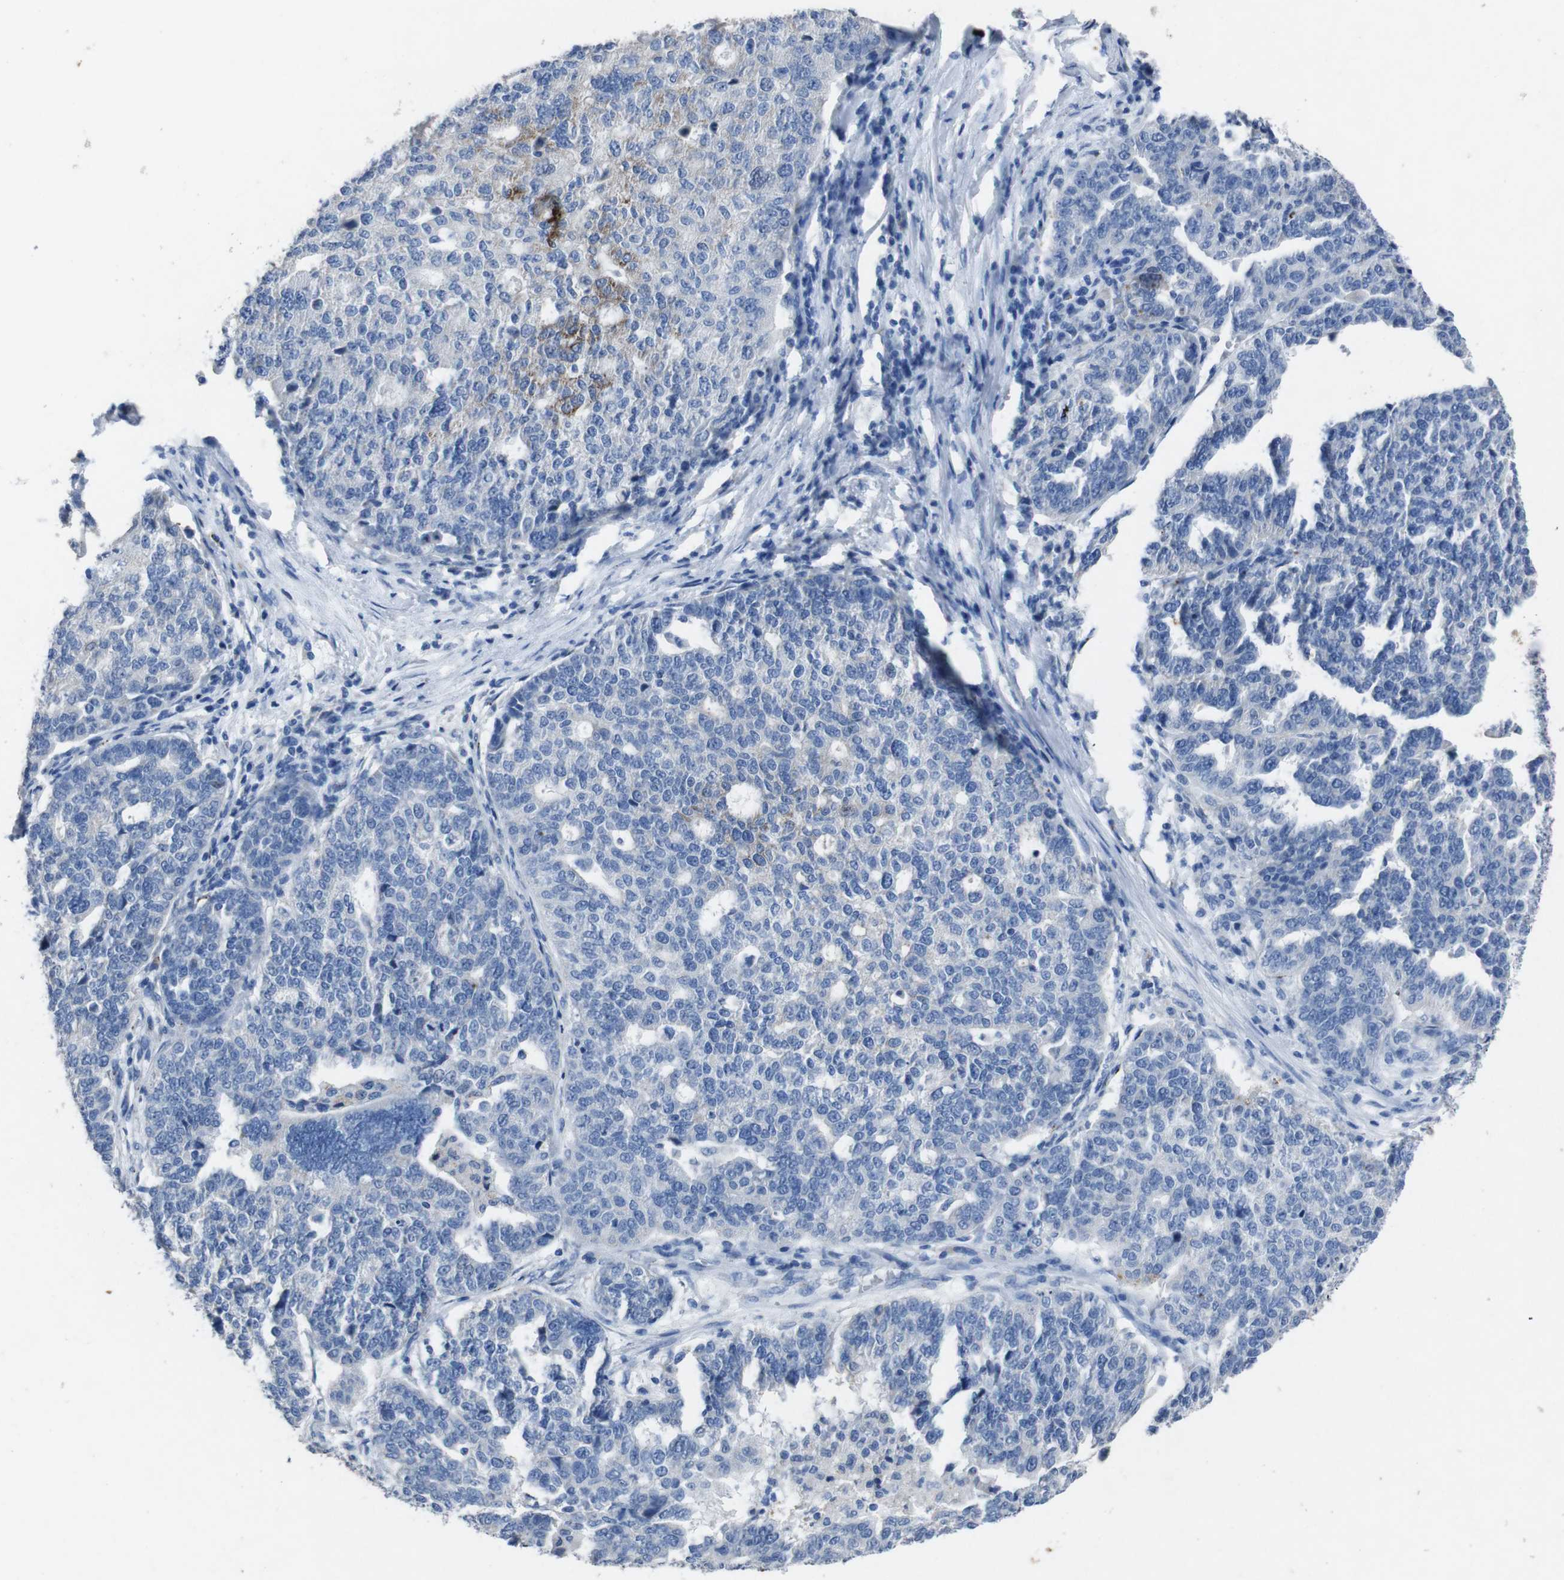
{"staining": {"intensity": "negative", "quantity": "none", "location": "none"}, "tissue": "ovarian cancer", "cell_type": "Tumor cells", "image_type": "cancer", "snomed": [{"axis": "morphology", "description": "Cystadenocarcinoma, serous, NOS"}, {"axis": "topography", "description": "Ovary"}], "caption": "Protein analysis of ovarian cancer (serous cystadenocarcinoma) exhibits no significant staining in tumor cells.", "gene": "GJB2", "patient": {"sex": "female", "age": 59}}